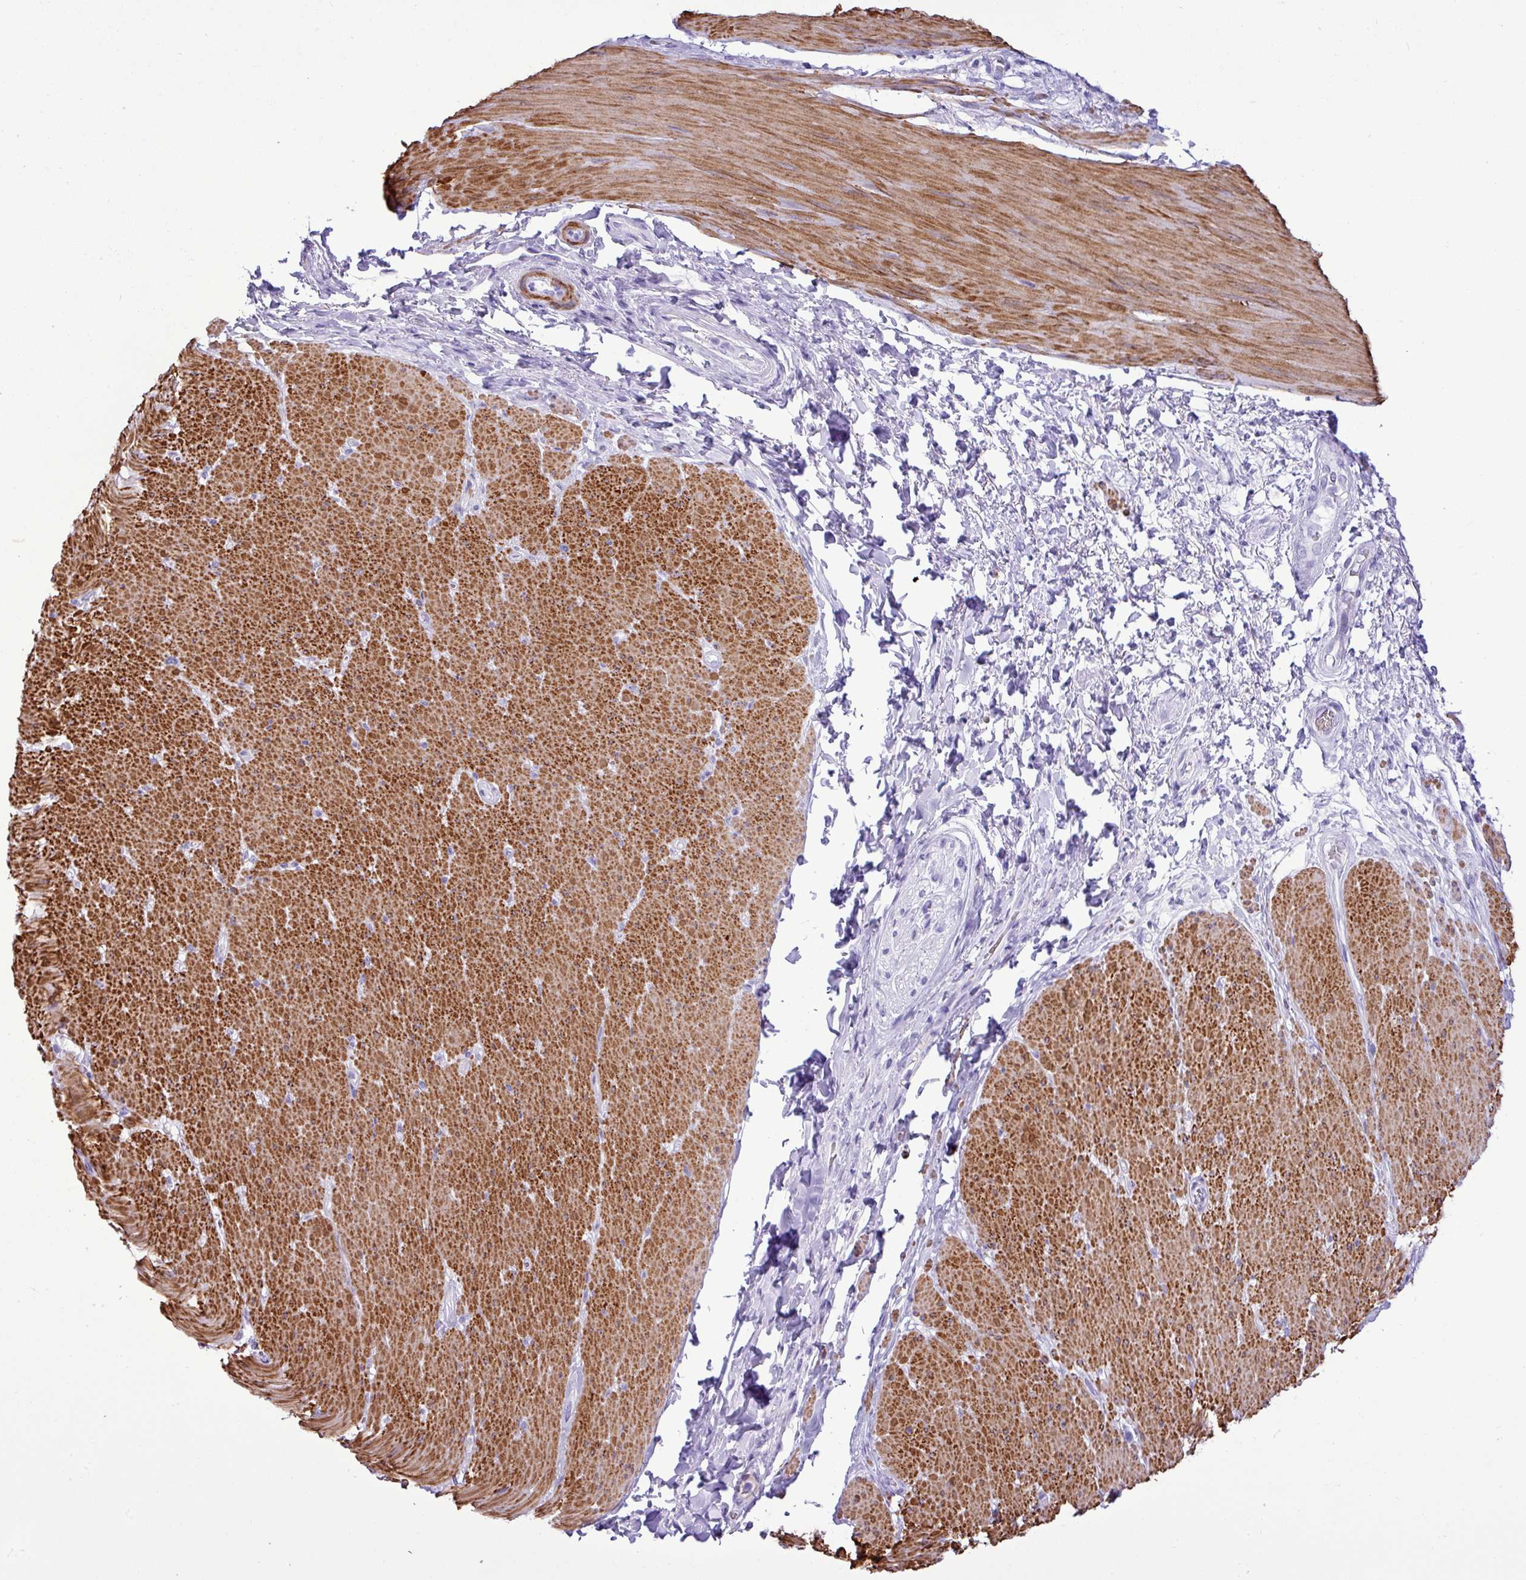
{"staining": {"intensity": "moderate", "quantity": "25%-75%", "location": "cytoplasmic/membranous"}, "tissue": "smooth muscle", "cell_type": "Smooth muscle cells", "image_type": "normal", "snomed": [{"axis": "morphology", "description": "Normal tissue, NOS"}, {"axis": "topography", "description": "Smooth muscle"}, {"axis": "topography", "description": "Rectum"}], "caption": "Approximately 25%-75% of smooth muscle cells in benign smooth muscle reveal moderate cytoplasmic/membranous protein positivity as visualized by brown immunohistochemical staining.", "gene": "ZSCAN5A", "patient": {"sex": "male", "age": 53}}